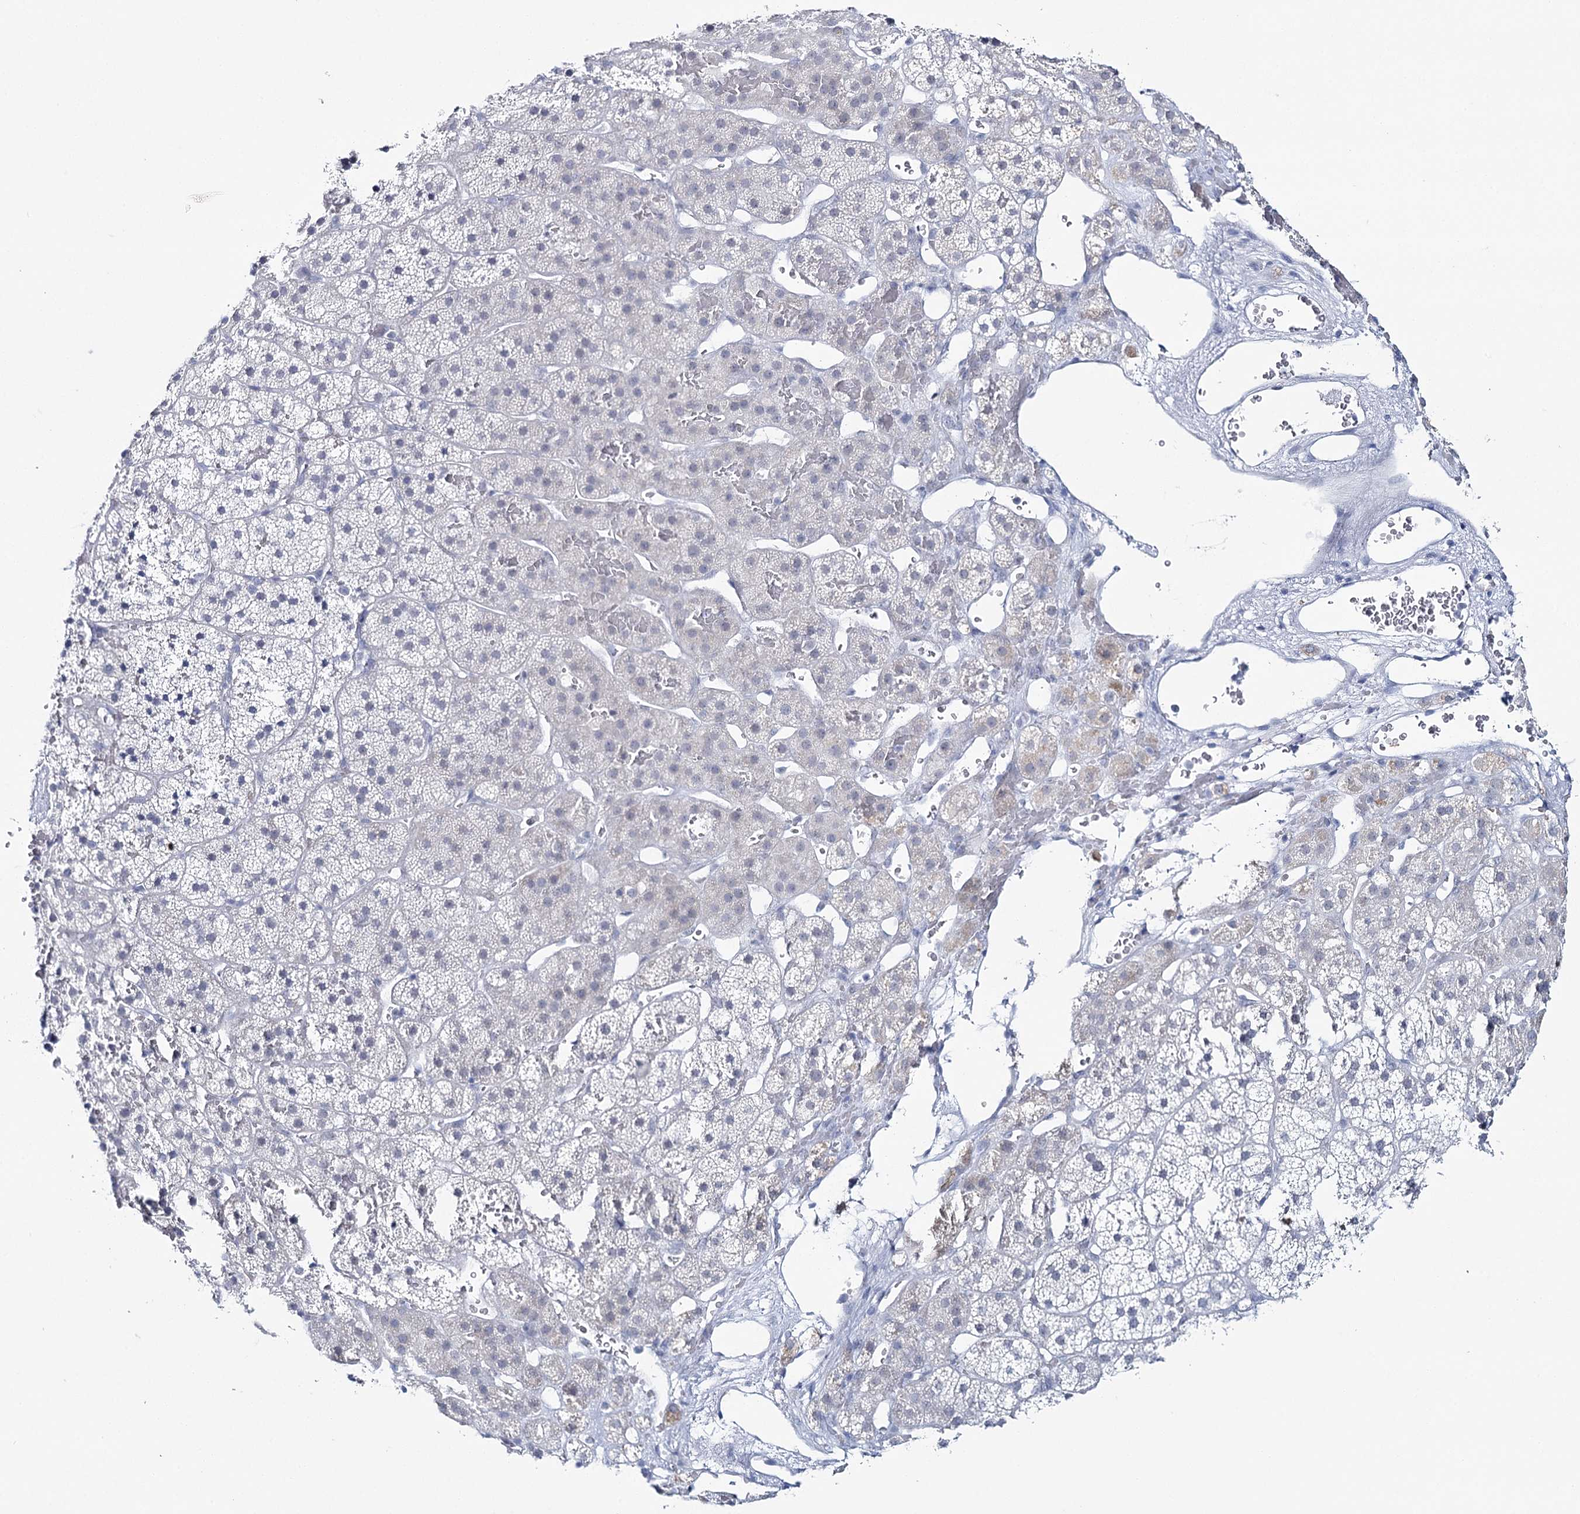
{"staining": {"intensity": "negative", "quantity": "none", "location": "none"}, "tissue": "adrenal gland", "cell_type": "Glandular cells", "image_type": "normal", "snomed": [{"axis": "morphology", "description": "Normal tissue, NOS"}, {"axis": "topography", "description": "Adrenal gland"}], "caption": "The image reveals no significant staining in glandular cells of adrenal gland. (DAB (3,3'-diaminobenzidine) IHC, high magnification).", "gene": "ZC3H8", "patient": {"sex": "female", "age": 44}}